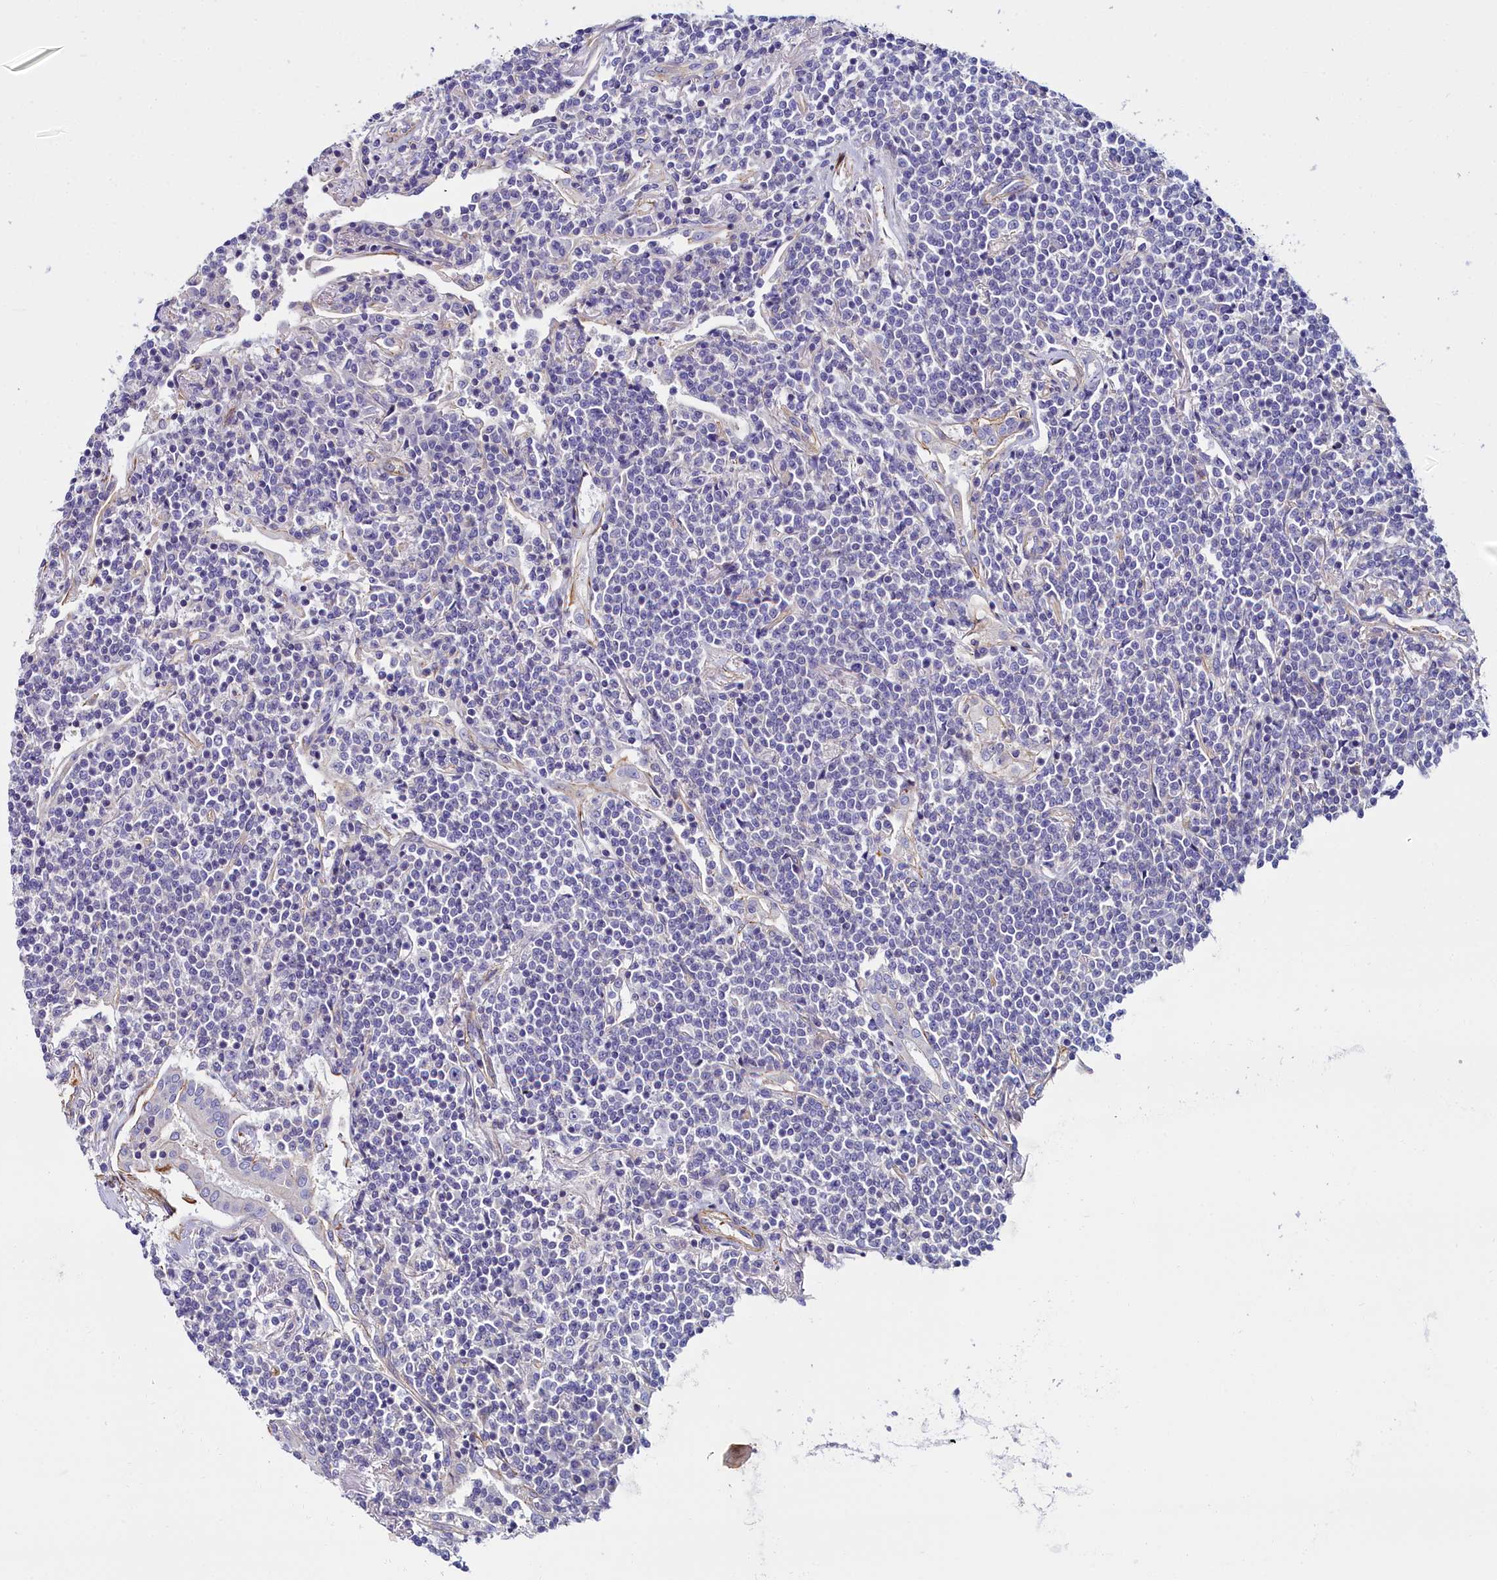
{"staining": {"intensity": "negative", "quantity": "none", "location": "none"}, "tissue": "lymphoma", "cell_type": "Tumor cells", "image_type": "cancer", "snomed": [{"axis": "morphology", "description": "Malignant lymphoma, non-Hodgkin's type, Low grade"}, {"axis": "topography", "description": "Lung"}], "caption": "Protein analysis of lymphoma displays no significant staining in tumor cells. (DAB (3,3'-diaminobenzidine) immunohistochemistry (IHC) with hematoxylin counter stain).", "gene": "FADS3", "patient": {"sex": "female", "age": 71}}